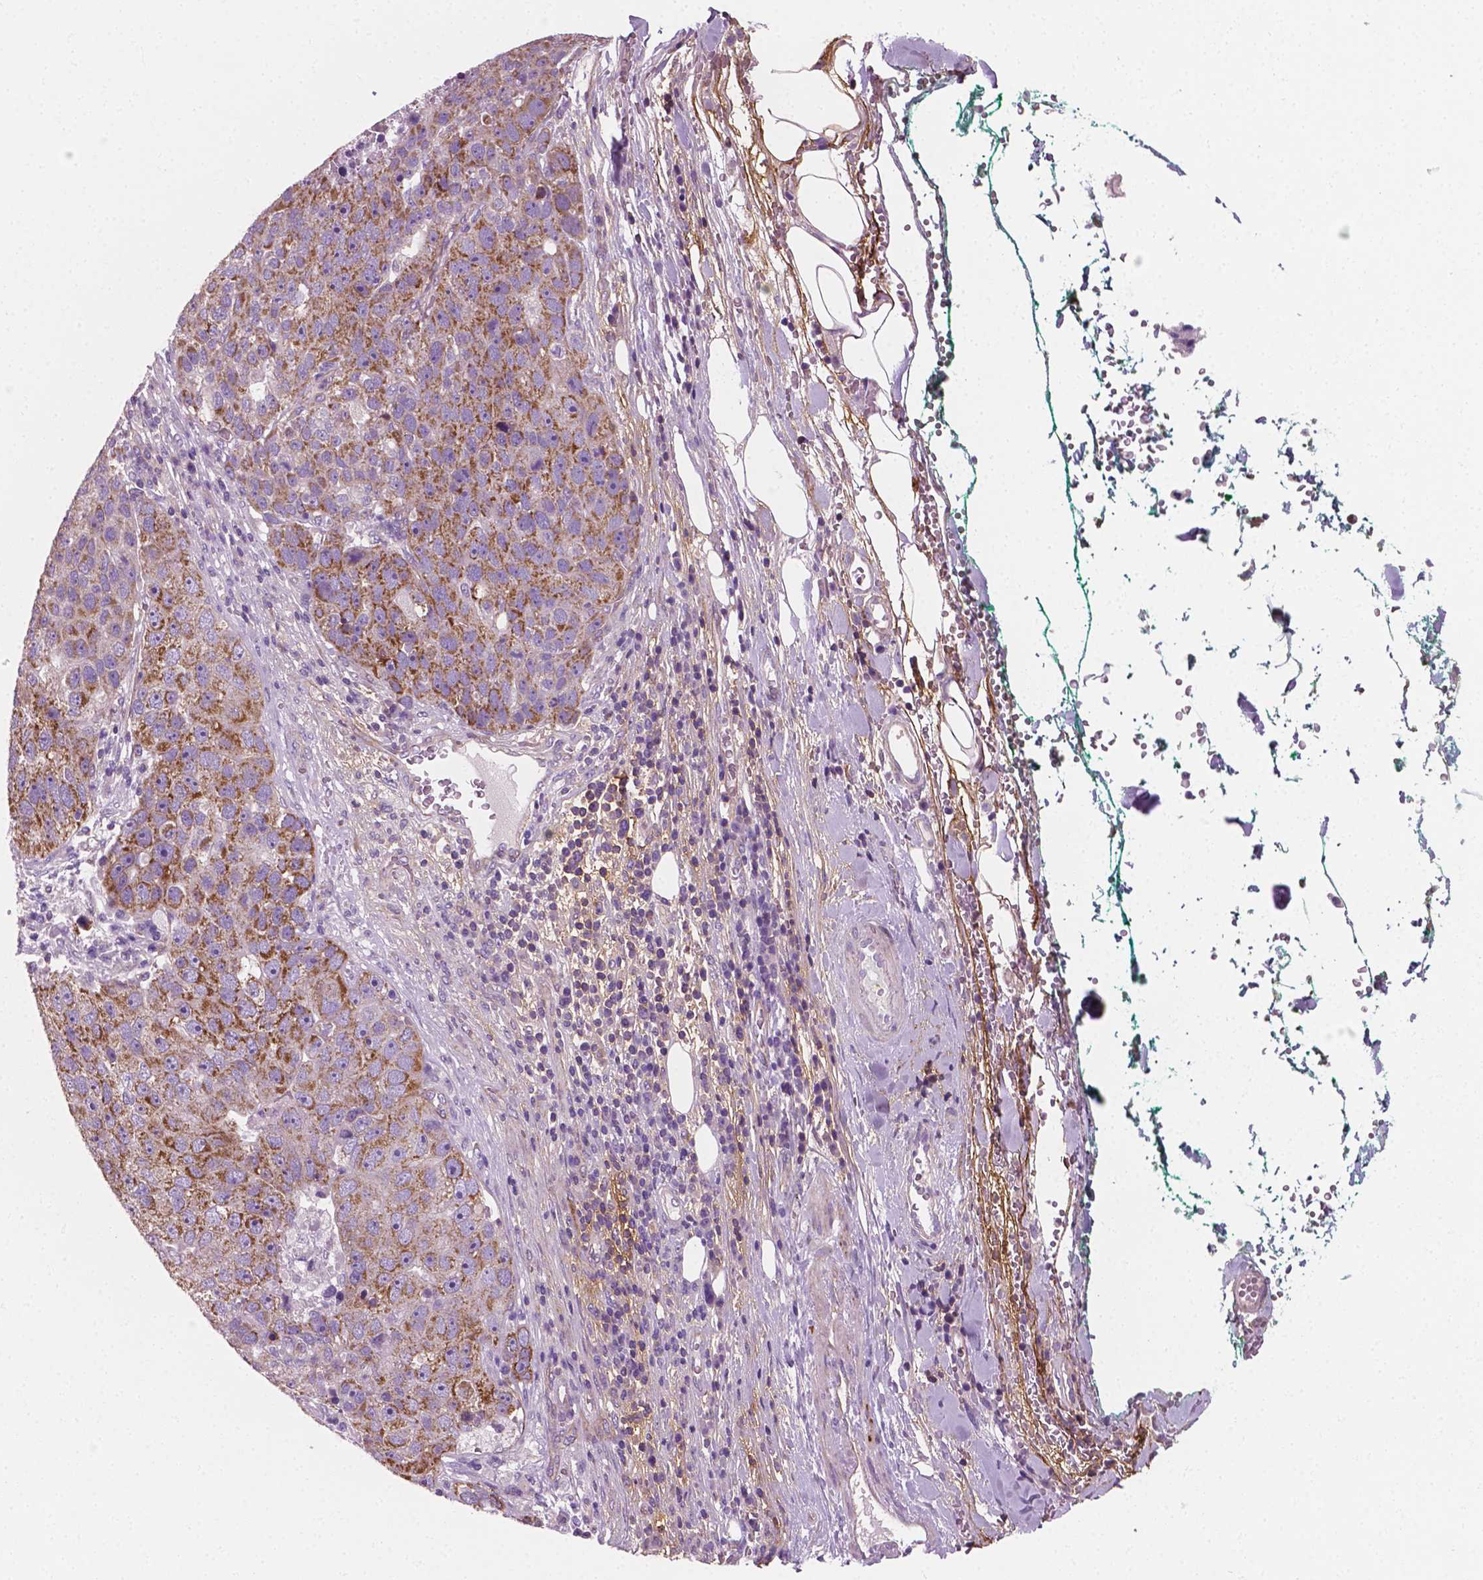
{"staining": {"intensity": "moderate", "quantity": "25%-75%", "location": "cytoplasmic/membranous"}, "tissue": "pancreatic cancer", "cell_type": "Tumor cells", "image_type": "cancer", "snomed": [{"axis": "morphology", "description": "Adenocarcinoma, NOS"}, {"axis": "topography", "description": "Pancreas"}], "caption": "Pancreatic cancer stained with a brown dye exhibits moderate cytoplasmic/membranous positive positivity in approximately 25%-75% of tumor cells.", "gene": "PTX3", "patient": {"sex": "female", "age": 61}}